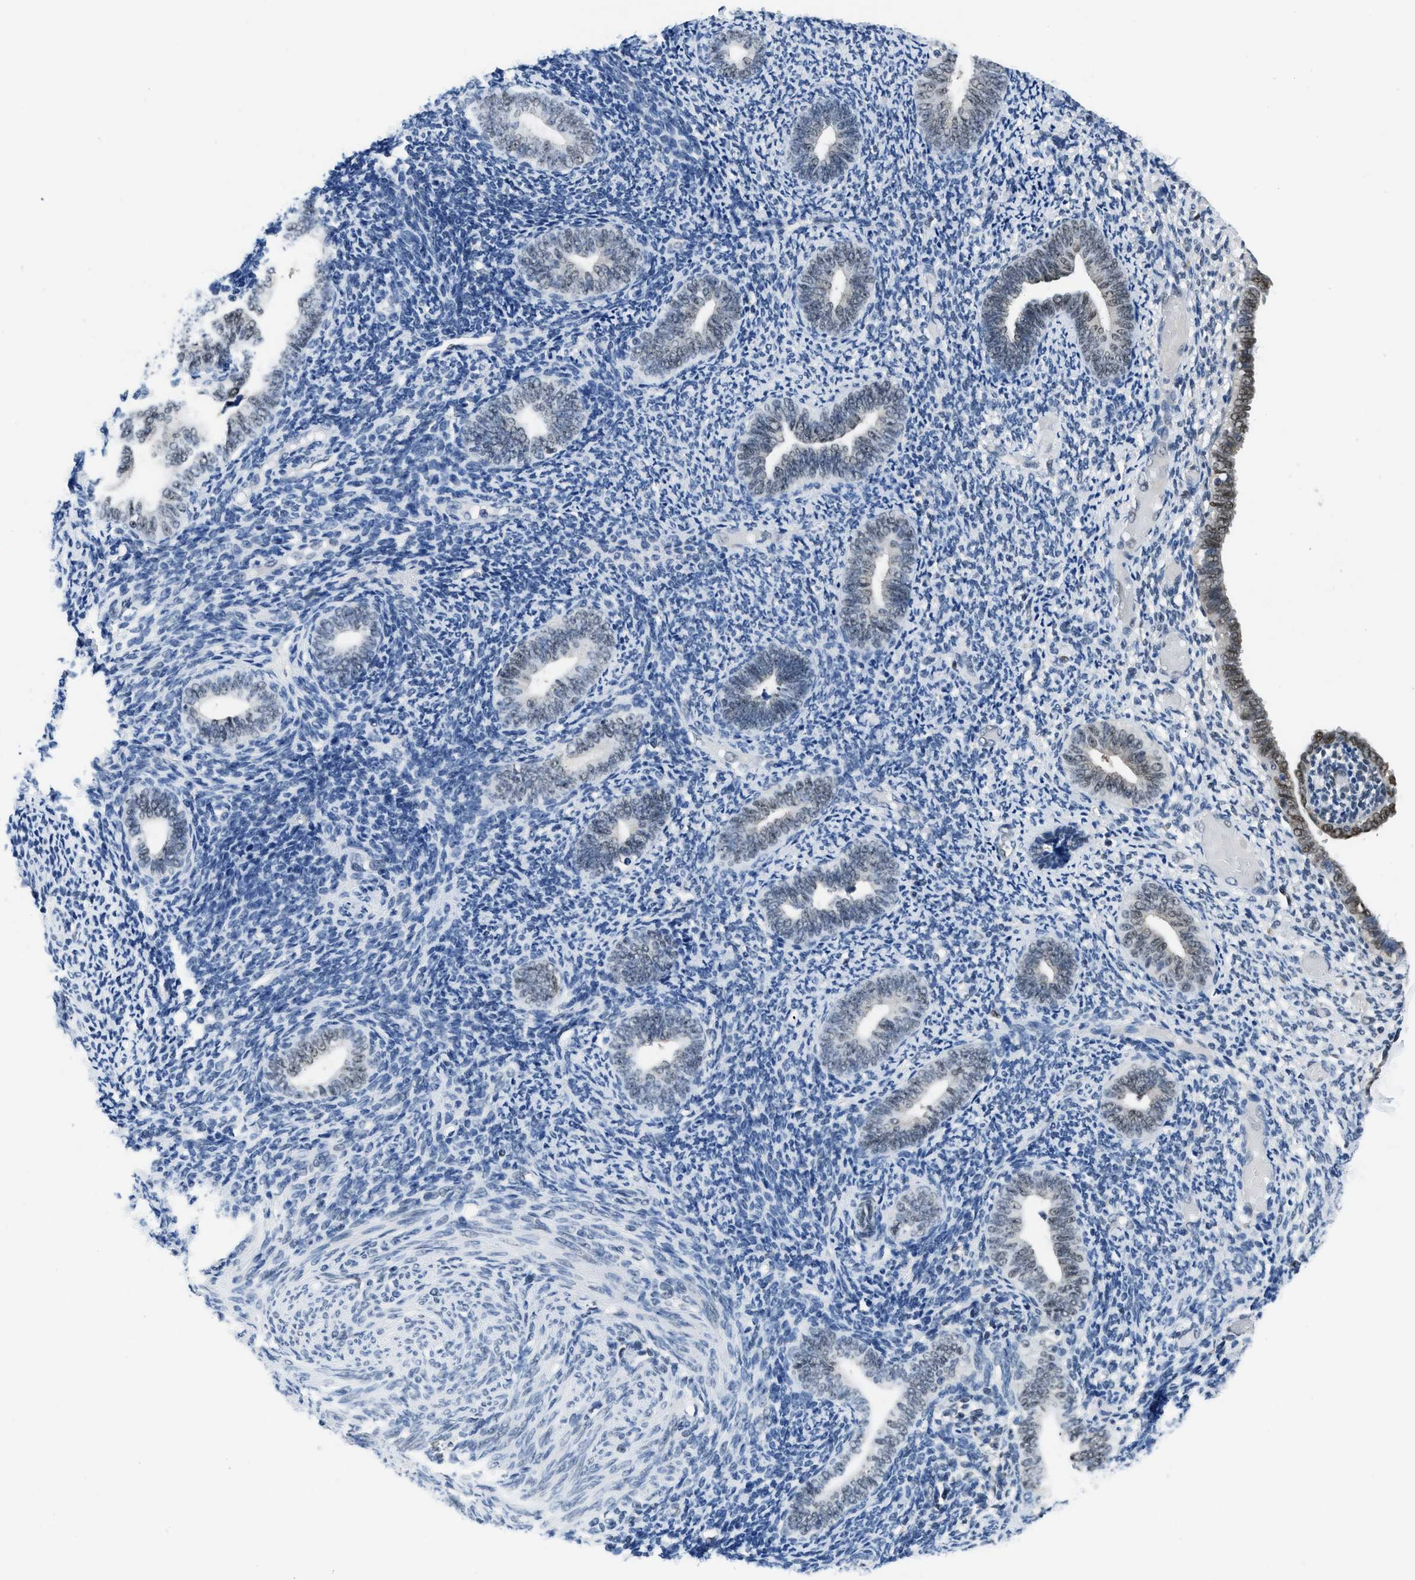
{"staining": {"intensity": "negative", "quantity": "none", "location": "none"}, "tissue": "endometrium", "cell_type": "Cells in endometrial stroma", "image_type": "normal", "snomed": [{"axis": "morphology", "description": "Normal tissue, NOS"}, {"axis": "topography", "description": "Endometrium"}], "caption": "Immunohistochemical staining of normal endometrium reveals no significant positivity in cells in endometrial stroma. The staining is performed using DAB (3,3'-diaminobenzidine) brown chromogen with nuclei counter-stained in using hematoxylin.", "gene": "ALX1", "patient": {"sex": "female", "age": 66}}